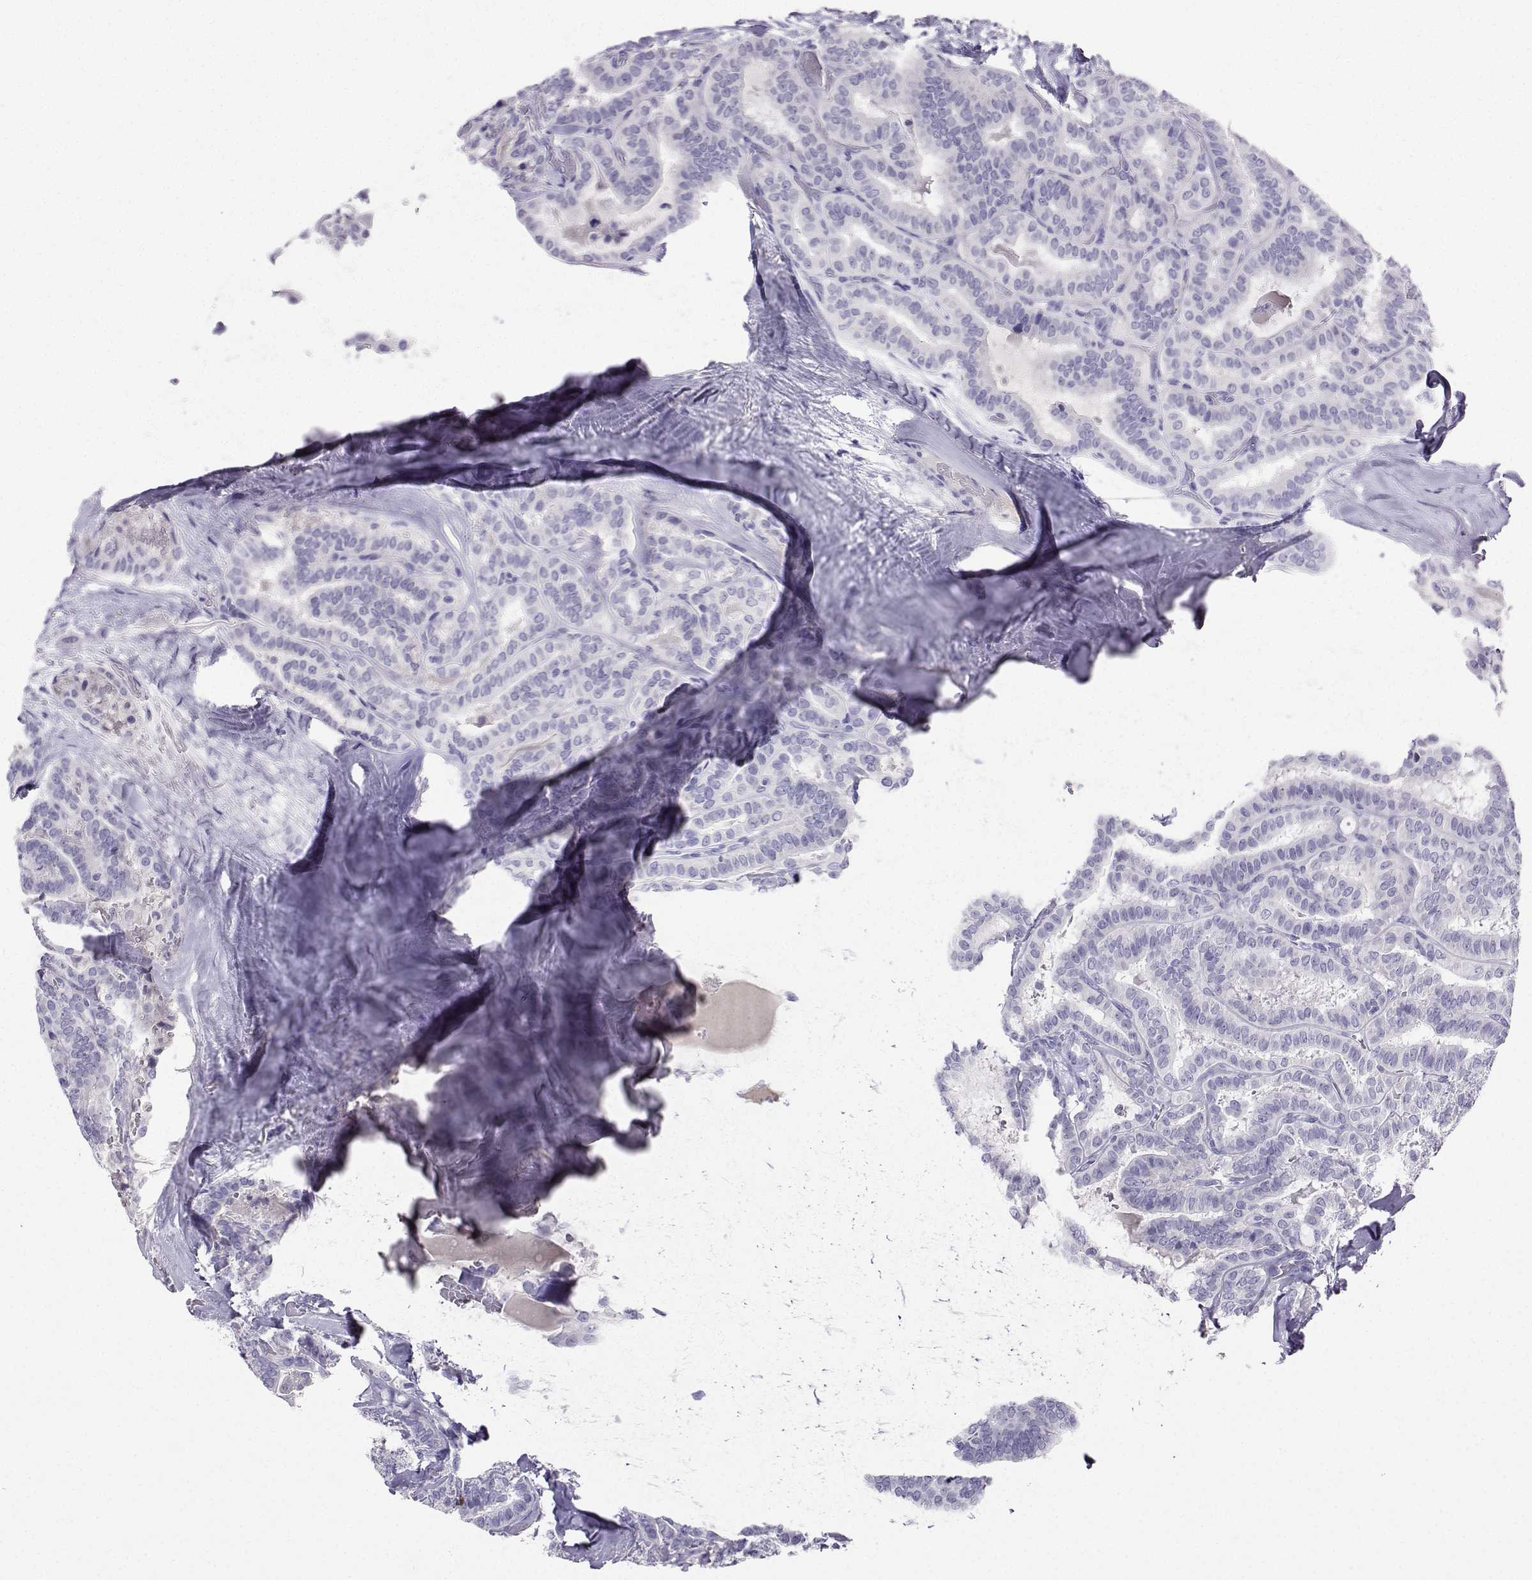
{"staining": {"intensity": "negative", "quantity": "none", "location": "none"}, "tissue": "thyroid cancer", "cell_type": "Tumor cells", "image_type": "cancer", "snomed": [{"axis": "morphology", "description": "Papillary adenocarcinoma, NOS"}, {"axis": "topography", "description": "Thyroid gland"}], "caption": "High magnification brightfield microscopy of thyroid cancer (papillary adenocarcinoma) stained with DAB (3,3'-diaminobenzidine) (brown) and counterstained with hematoxylin (blue): tumor cells show no significant expression.", "gene": "GRIK4", "patient": {"sex": "female", "age": 39}}